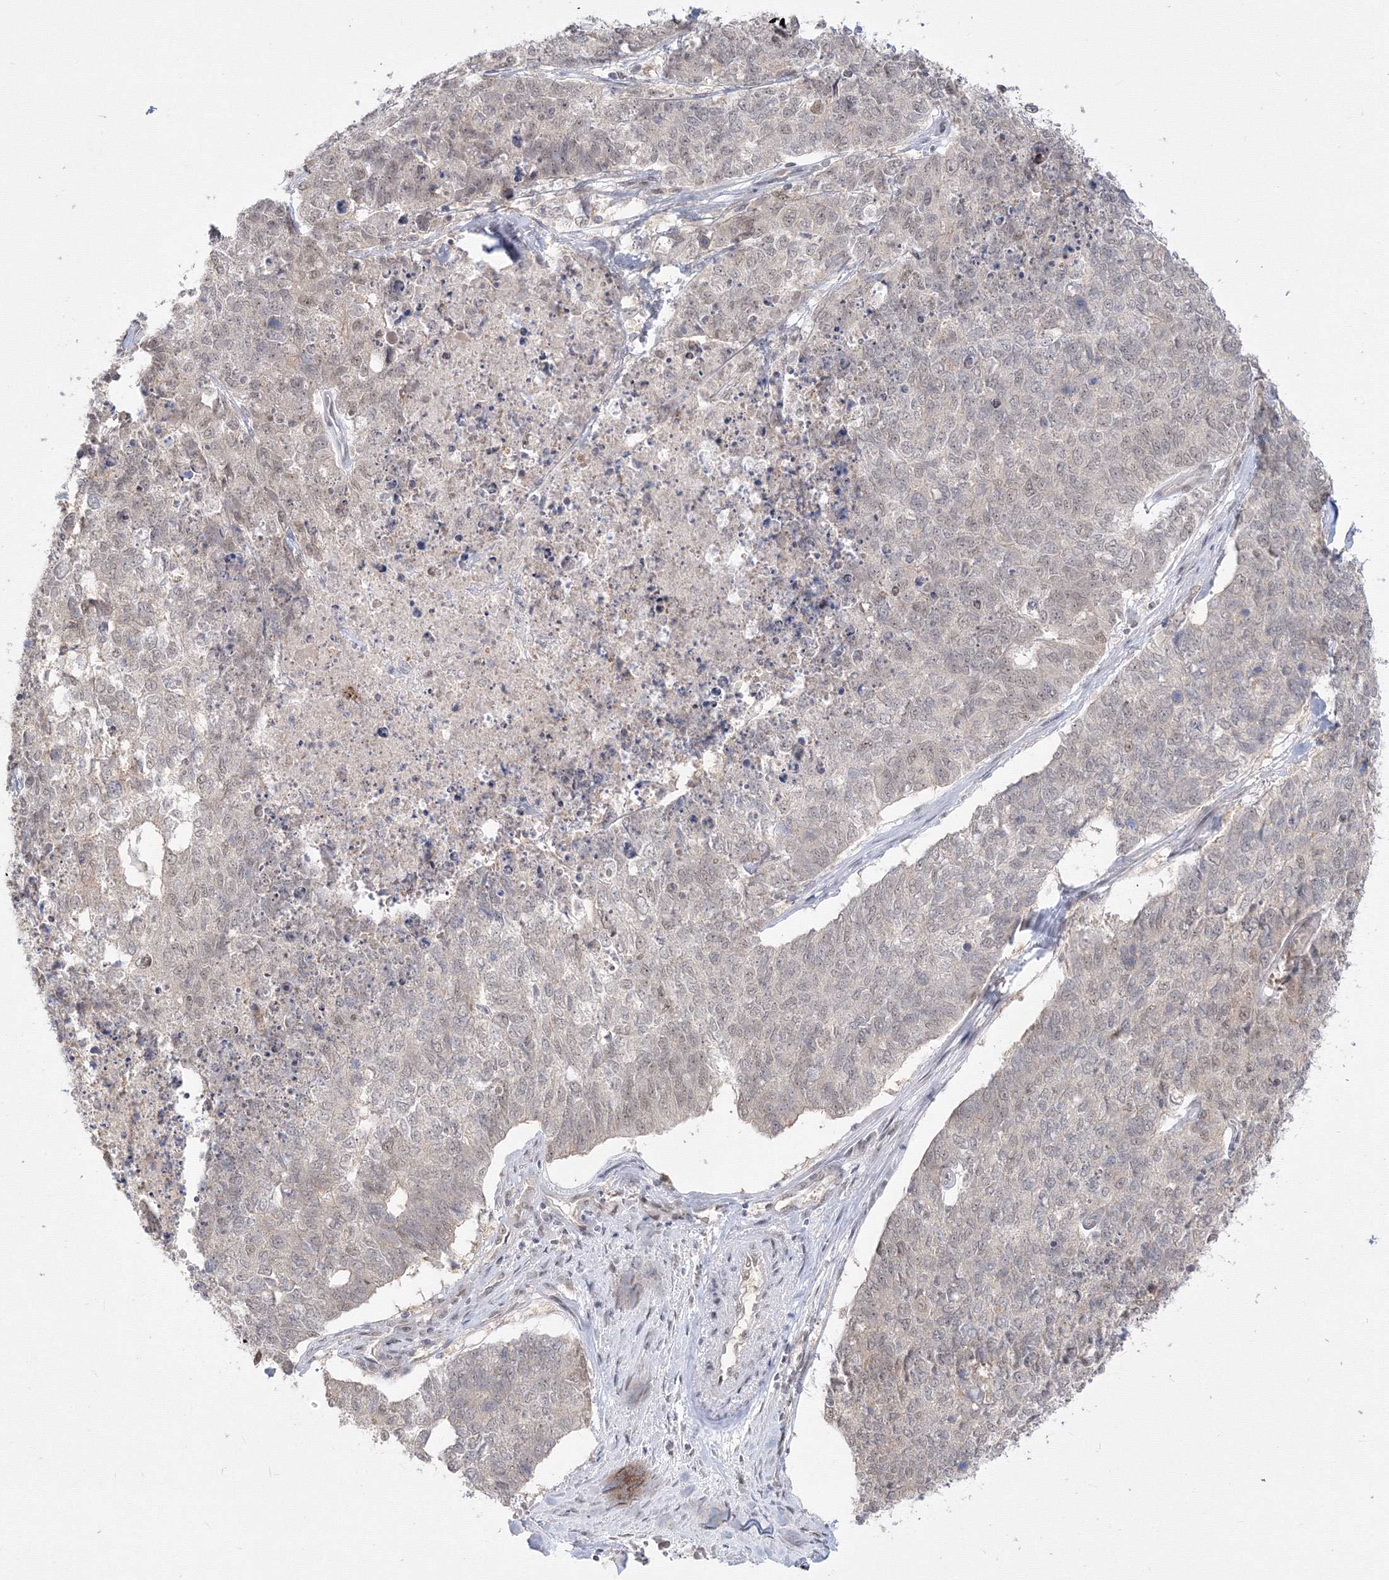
{"staining": {"intensity": "negative", "quantity": "none", "location": "none"}, "tissue": "cervical cancer", "cell_type": "Tumor cells", "image_type": "cancer", "snomed": [{"axis": "morphology", "description": "Squamous cell carcinoma, NOS"}, {"axis": "topography", "description": "Cervix"}], "caption": "Human cervical cancer stained for a protein using immunohistochemistry displays no positivity in tumor cells.", "gene": "COPS4", "patient": {"sex": "female", "age": 63}}